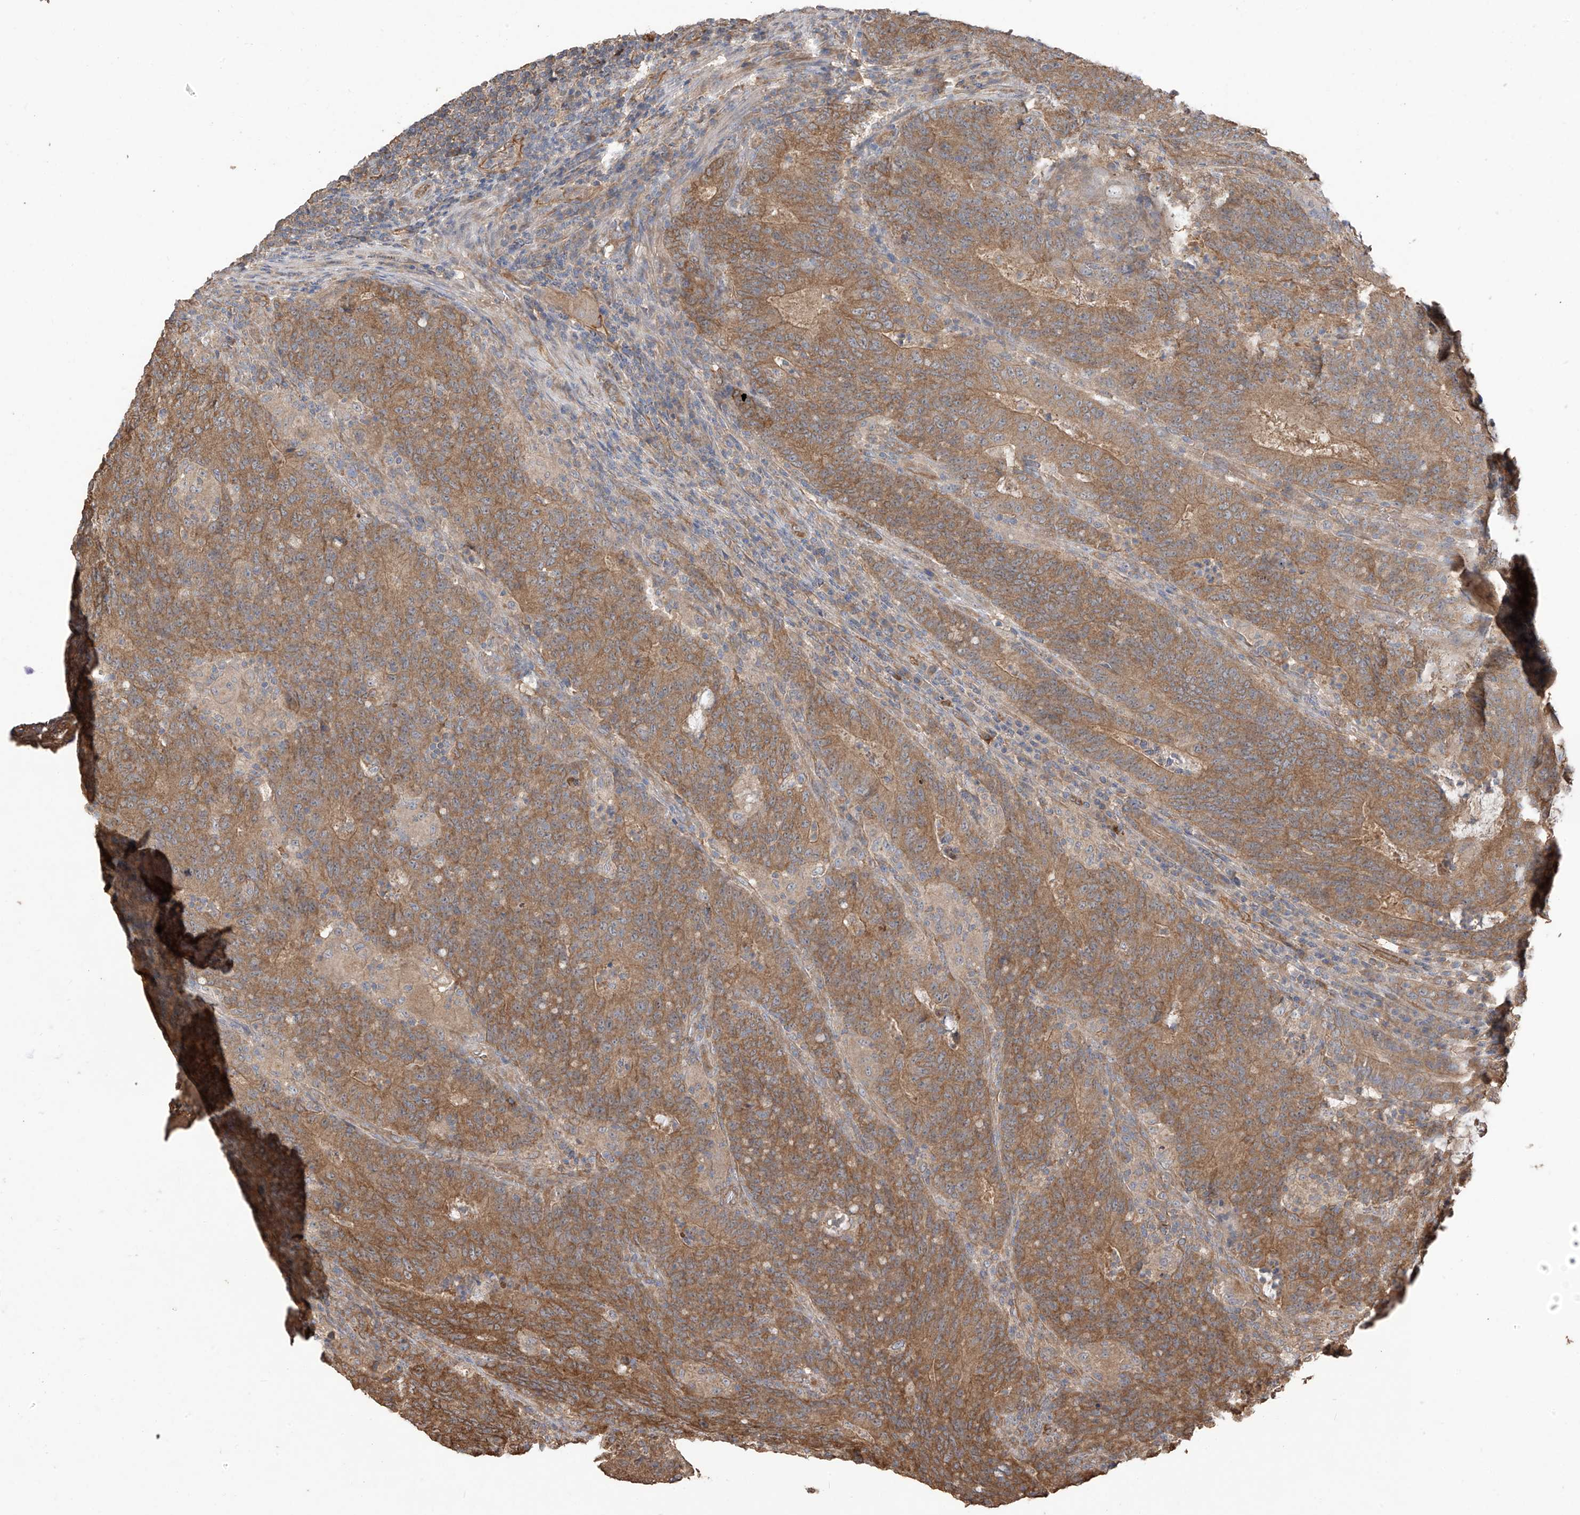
{"staining": {"intensity": "moderate", "quantity": ">75%", "location": "cytoplasmic/membranous"}, "tissue": "colorectal cancer", "cell_type": "Tumor cells", "image_type": "cancer", "snomed": [{"axis": "morphology", "description": "Normal tissue, NOS"}, {"axis": "morphology", "description": "Adenocarcinoma, NOS"}, {"axis": "topography", "description": "Colon"}], "caption": "A high-resolution histopathology image shows immunohistochemistry staining of adenocarcinoma (colorectal), which reveals moderate cytoplasmic/membranous staining in approximately >75% of tumor cells.", "gene": "AGBL5", "patient": {"sex": "female", "age": 75}}